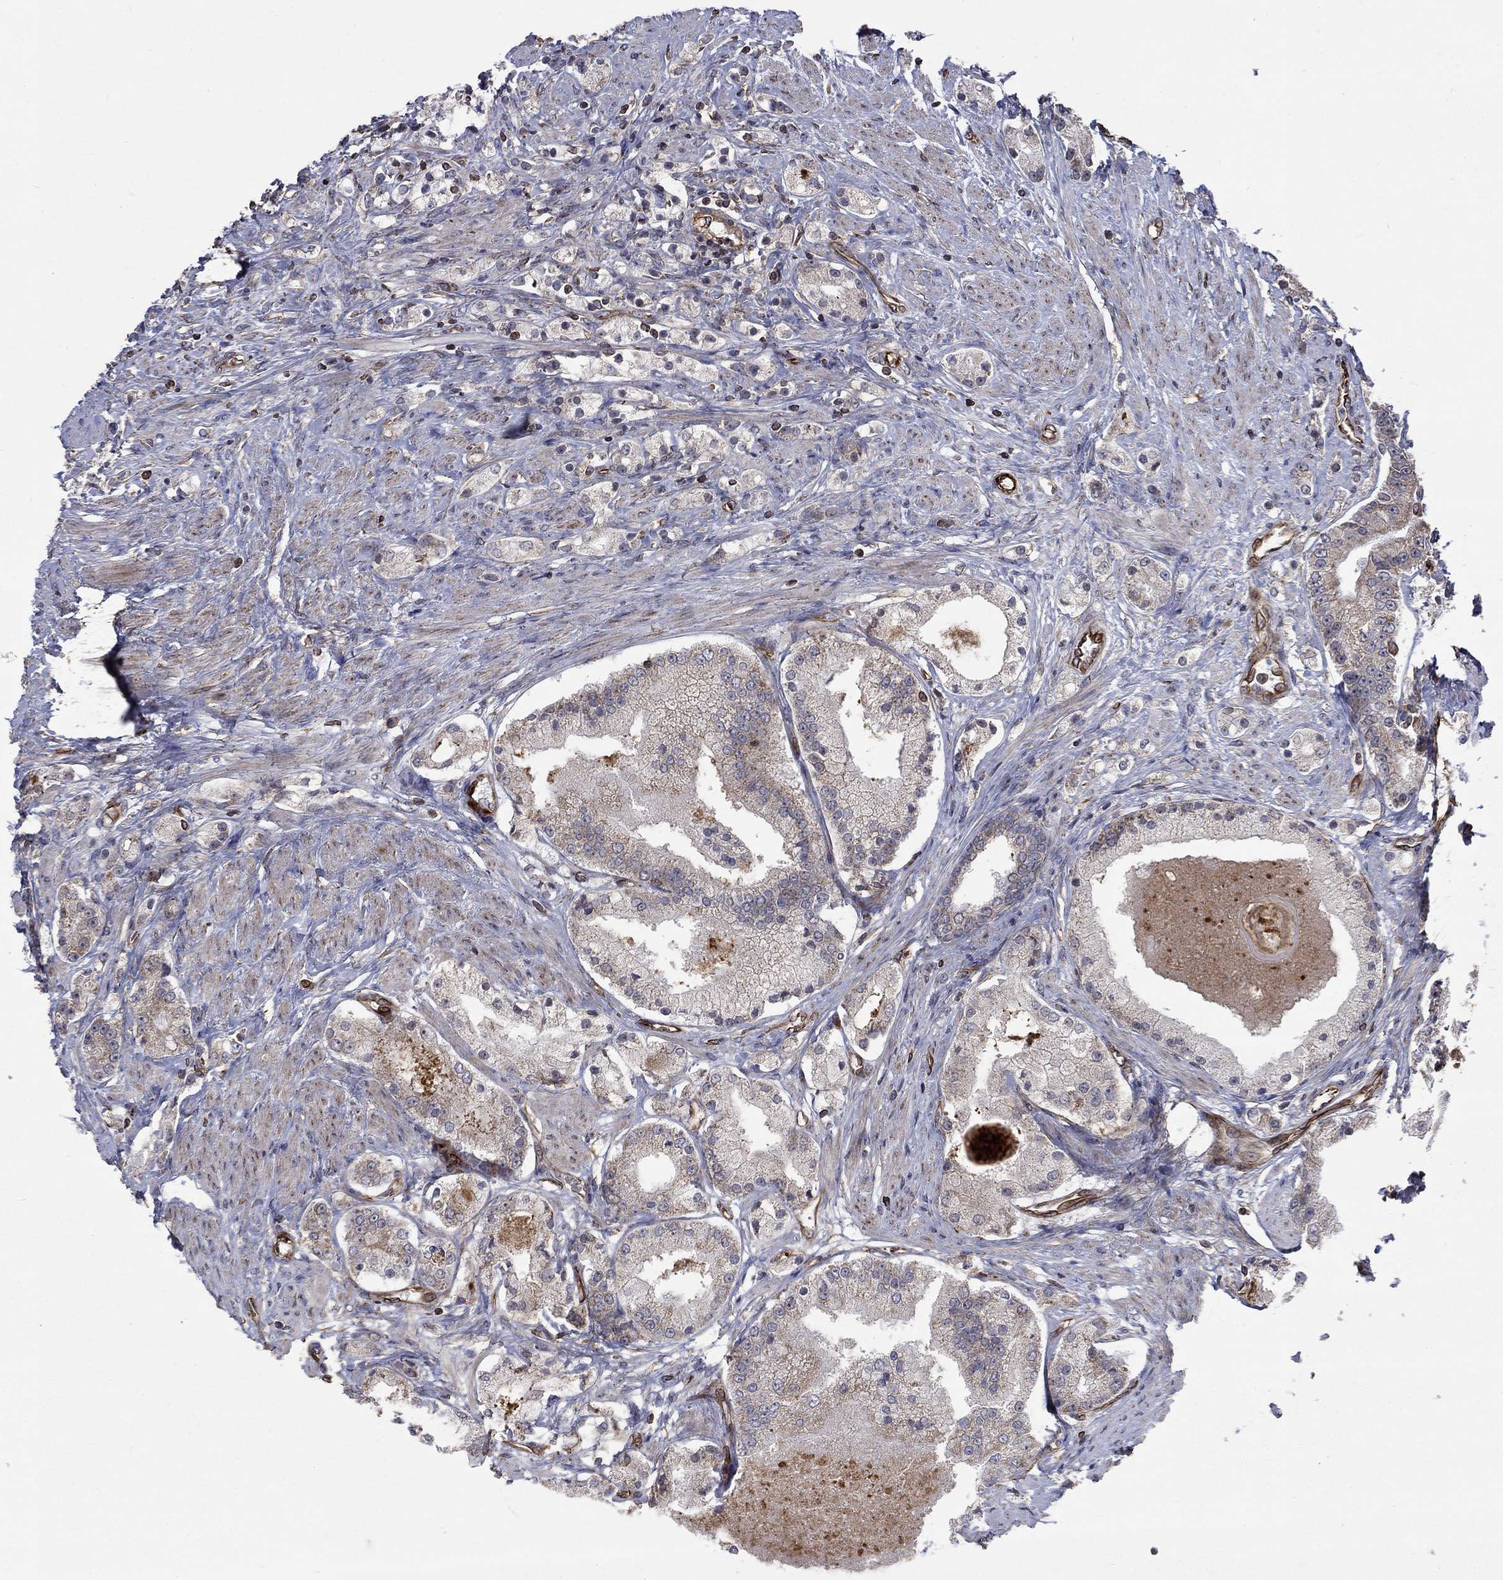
{"staining": {"intensity": "weak", "quantity": "25%-75%", "location": "cytoplasmic/membranous"}, "tissue": "prostate cancer", "cell_type": "Tumor cells", "image_type": "cancer", "snomed": [{"axis": "morphology", "description": "Adenocarcinoma, NOS"}, {"axis": "topography", "description": "Prostate and seminal vesicle, NOS"}, {"axis": "topography", "description": "Prostate"}], "caption": "A photomicrograph of prostate cancer stained for a protein reveals weak cytoplasmic/membranous brown staining in tumor cells.", "gene": "NDUFC1", "patient": {"sex": "male", "age": 67}}